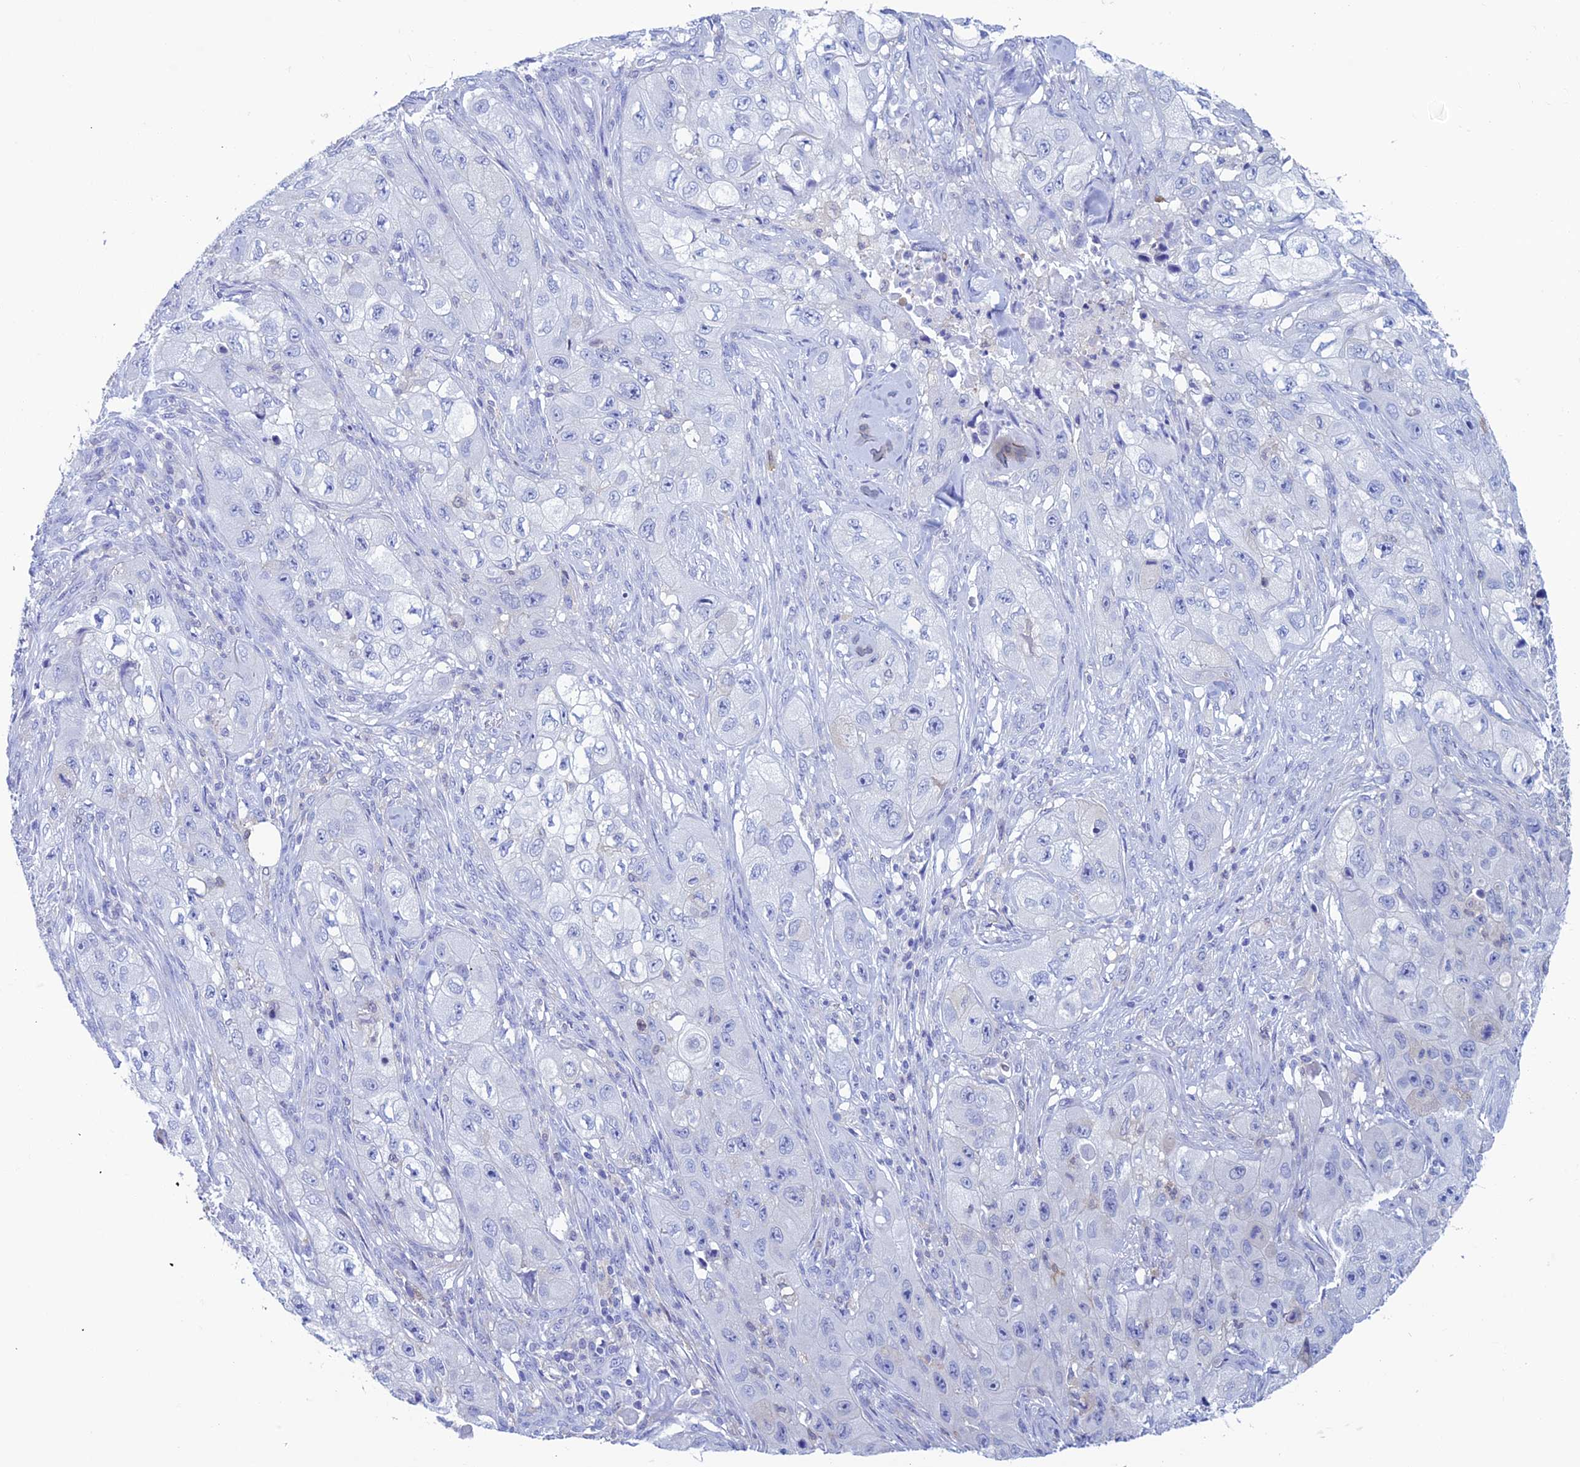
{"staining": {"intensity": "negative", "quantity": "none", "location": "none"}, "tissue": "skin cancer", "cell_type": "Tumor cells", "image_type": "cancer", "snomed": [{"axis": "morphology", "description": "Squamous cell carcinoma, NOS"}, {"axis": "topography", "description": "Skin"}, {"axis": "topography", "description": "Subcutis"}], "caption": "Skin cancer was stained to show a protein in brown. There is no significant expression in tumor cells.", "gene": "KCNK17", "patient": {"sex": "male", "age": 73}}